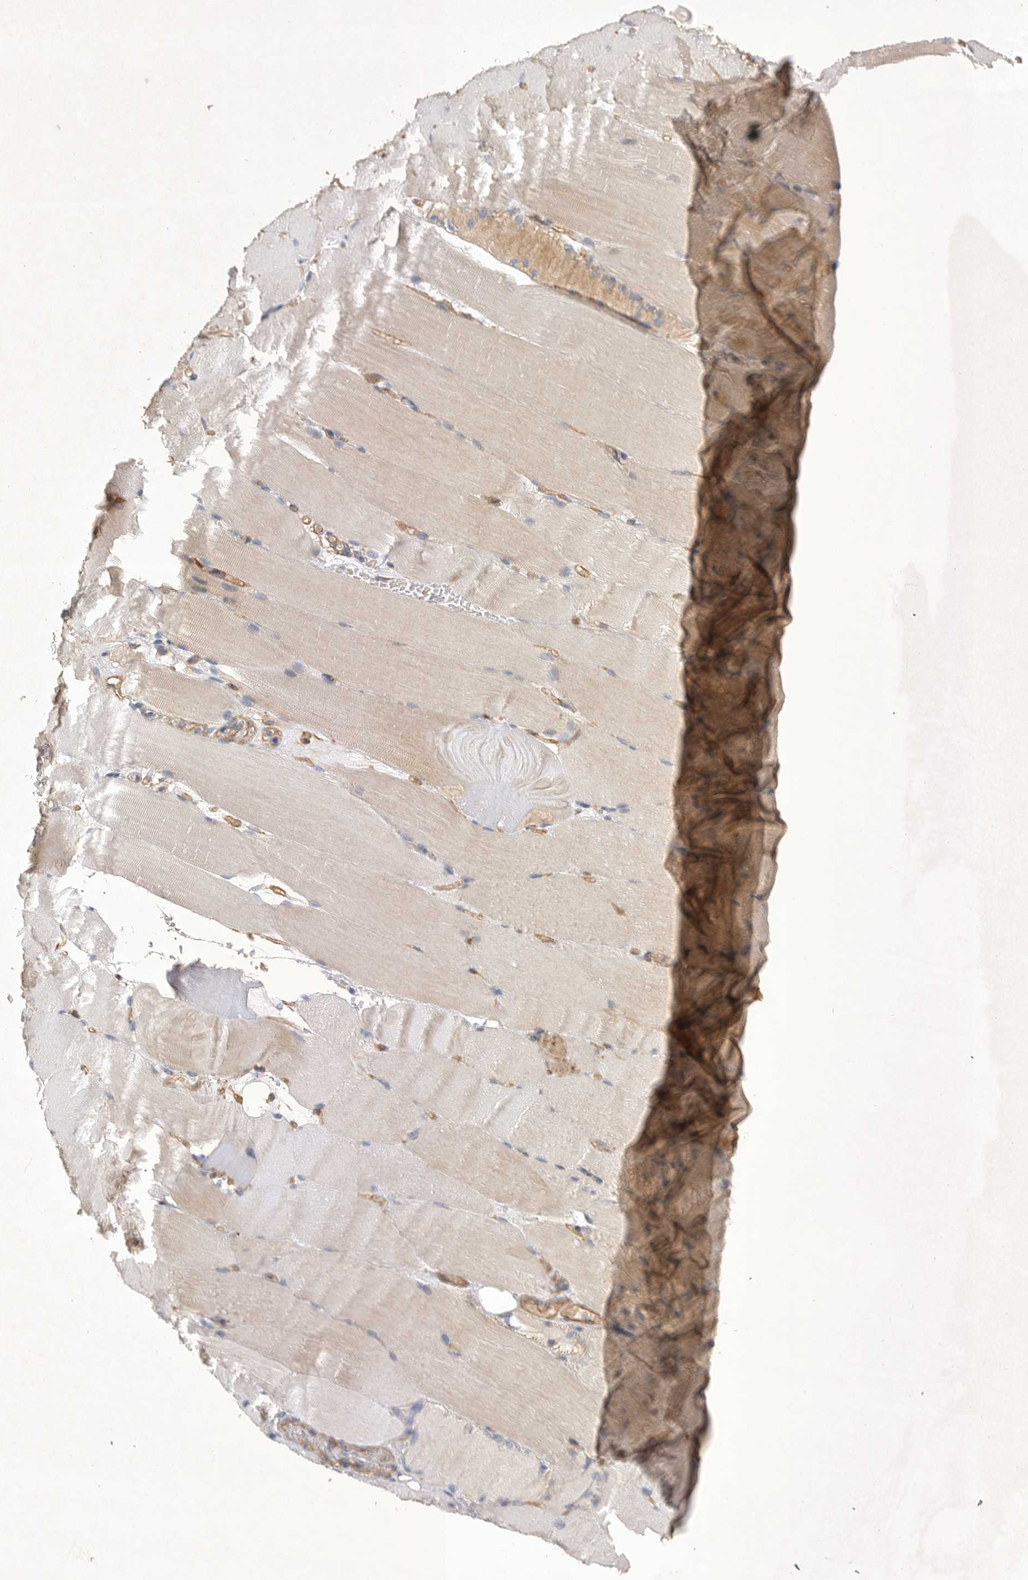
{"staining": {"intensity": "negative", "quantity": "none", "location": "none"}, "tissue": "skeletal muscle", "cell_type": "Myocytes", "image_type": "normal", "snomed": [{"axis": "morphology", "description": "Normal tissue, NOS"}, {"axis": "topography", "description": "Skeletal muscle"}, {"axis": "topography", "description": "Parathyroid gland"}], "caption": "A high-resolution photomicrograph shows immunohistochemistry (IHC) staining of unremarkable skeletal muscle, which demonstrates no significant expression in myocytes.", "gene": "ANKFY1", "patient": {"sex": "female", "age": 37}}